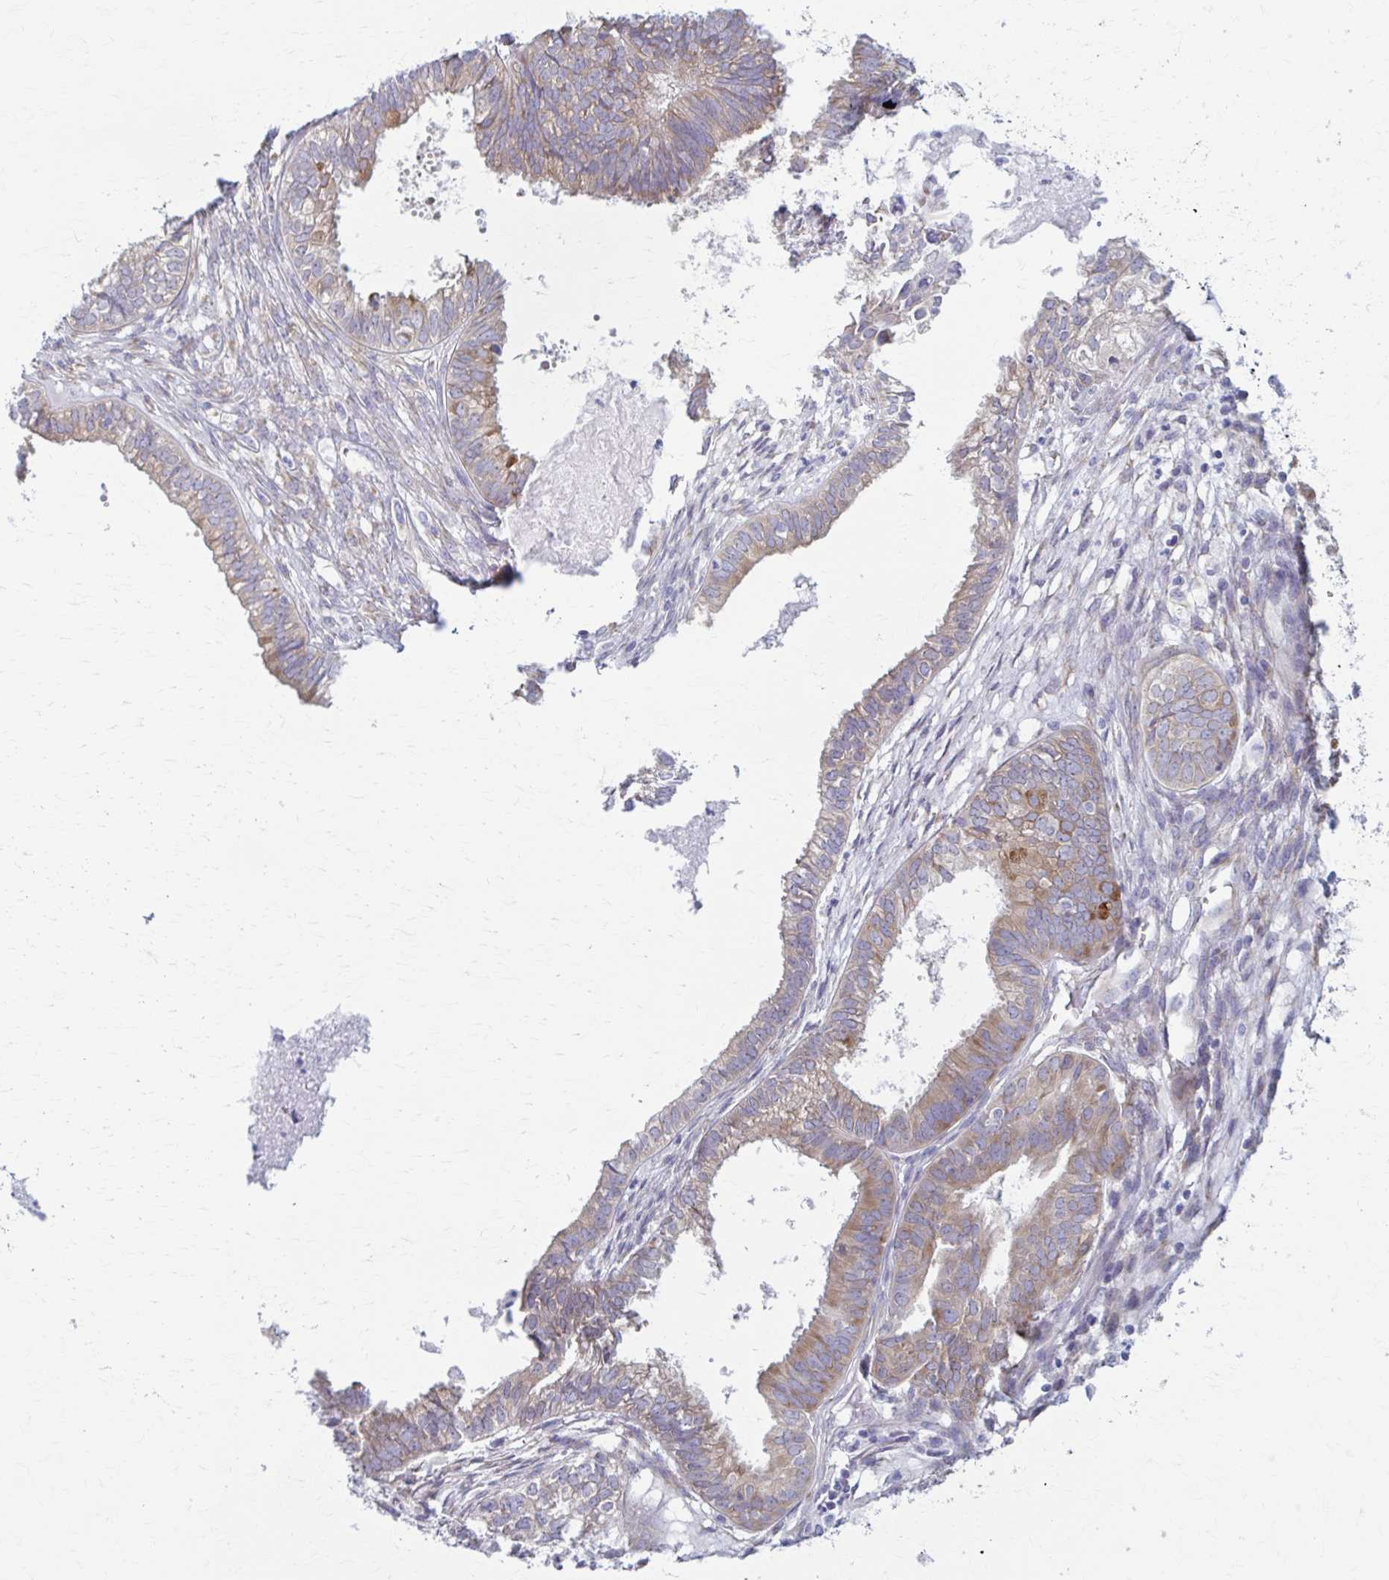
{"staining": {"intensity": "moderate", "quantity": "25%-75%", "location": "cytoplasmic/membranous"}, "tissue": "ovarian cancer", "cell_type": "Tumor cells", "image_type": "cancer", "snomed": [{"axis": "morphology", "description": "Carcinoma, endometroid"}, {"axis": "topography", "description": "Ovary"}], "caption": "Immunohistochemical staining of ovarian cancer (endometroid carcinoma) shows medium levels of moderate cytoplasmic/membranous staining in about 25%-75% of tumor cells. The protein of interest is stained brown, and the nuclei are stained in blue (DAB IHC with brightfield microscopy, high magnification).", "gene": "PRKRA", "patient": {"sex": "female", "age": 64}}